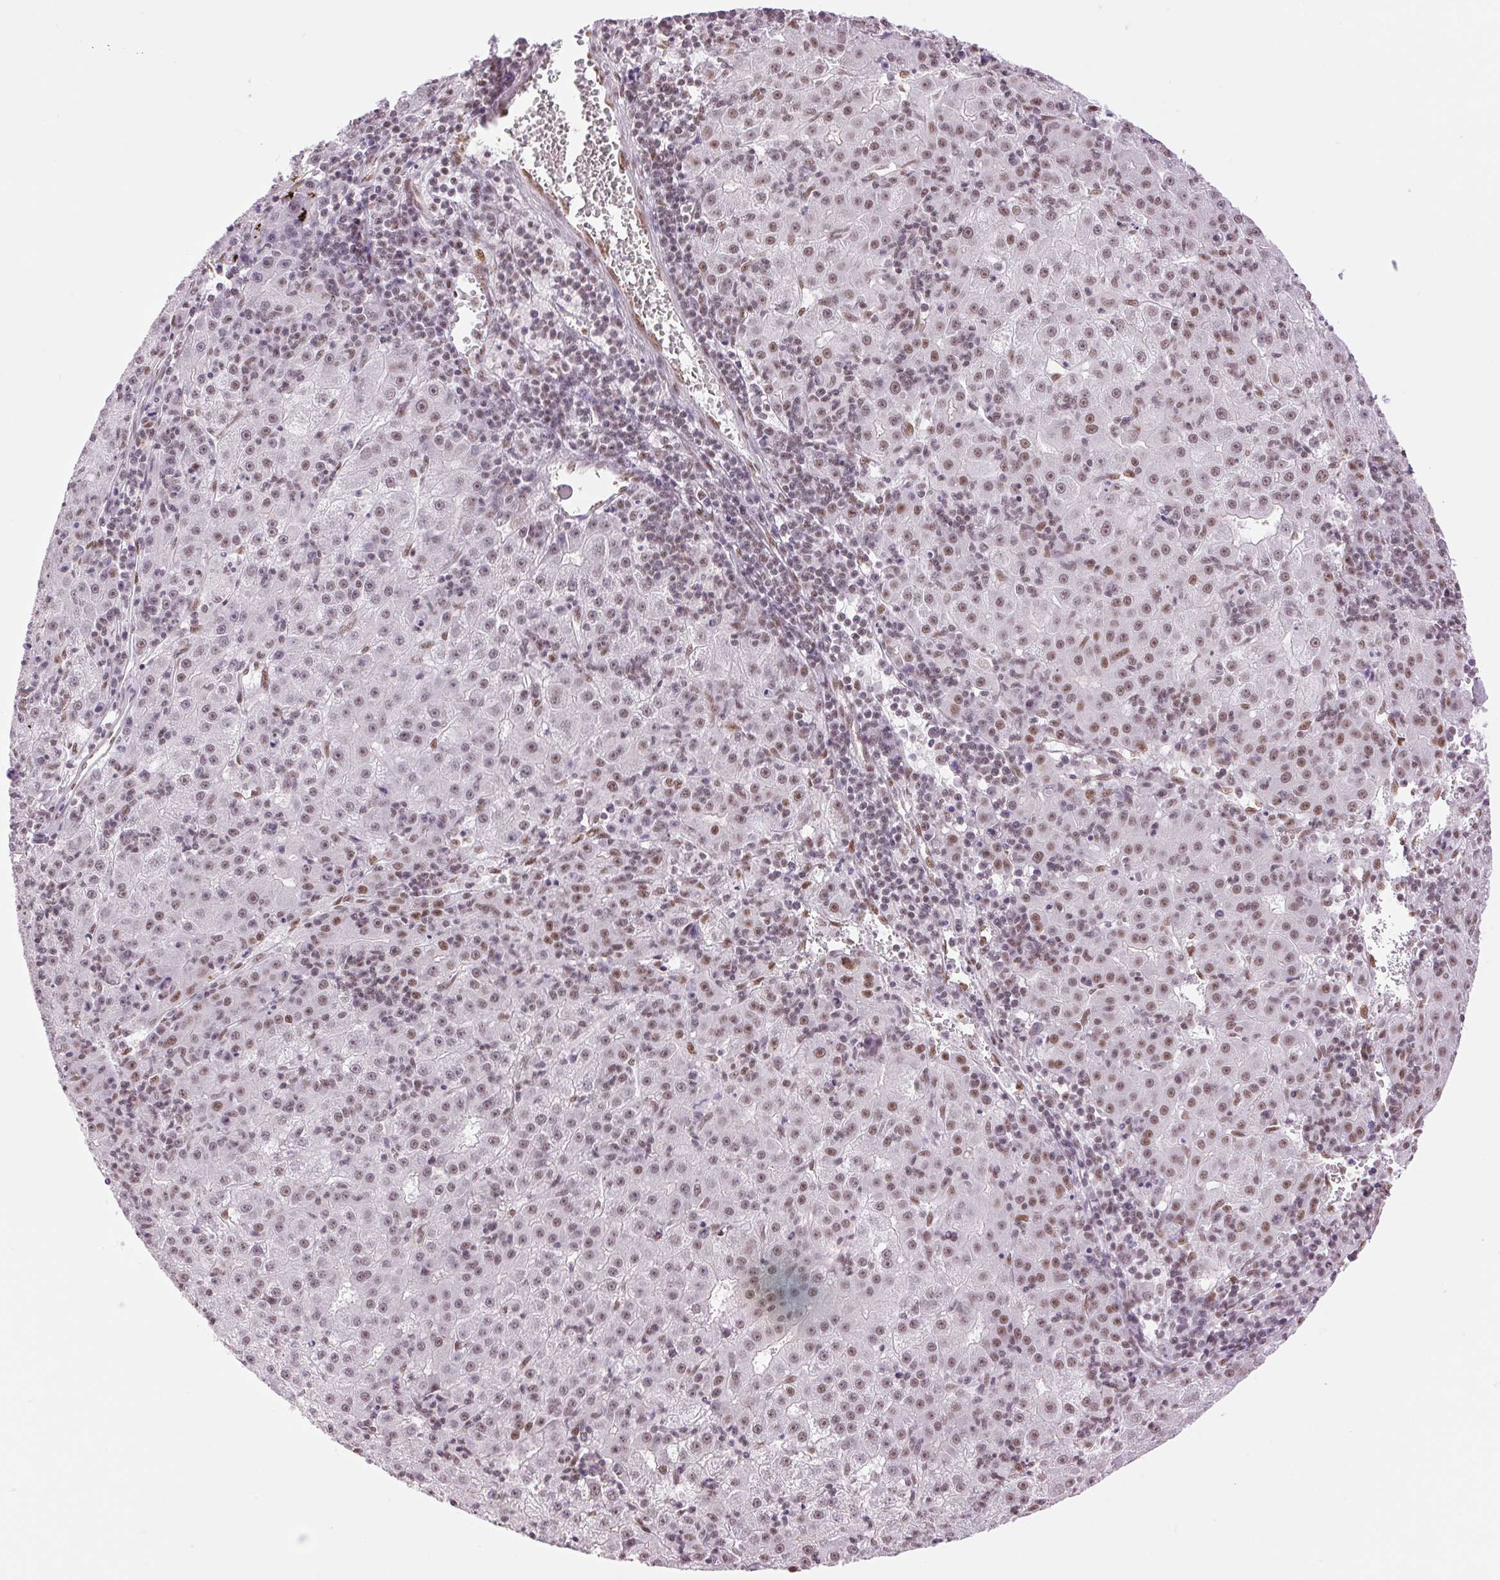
{"staining": {"intensity": "weak", "quantity": "25%-75%", "location": "nuclear"}, "tissue": "liver cancer", "cell_type": "Tumor cells", "image_type": "cancer", "snomed": [{"axis": "morphology", "description": "Carcinoma, Hepatocellular, NOS"}, {"axis": "topography", "description": "Liver"}], "caption": "A brown stain labels weak nuclear expression of a protein in liver hepatocellular carcinoma tumor cells.", "gene": "ZFR2", "patient": {"sex": "male", "age": 76}}